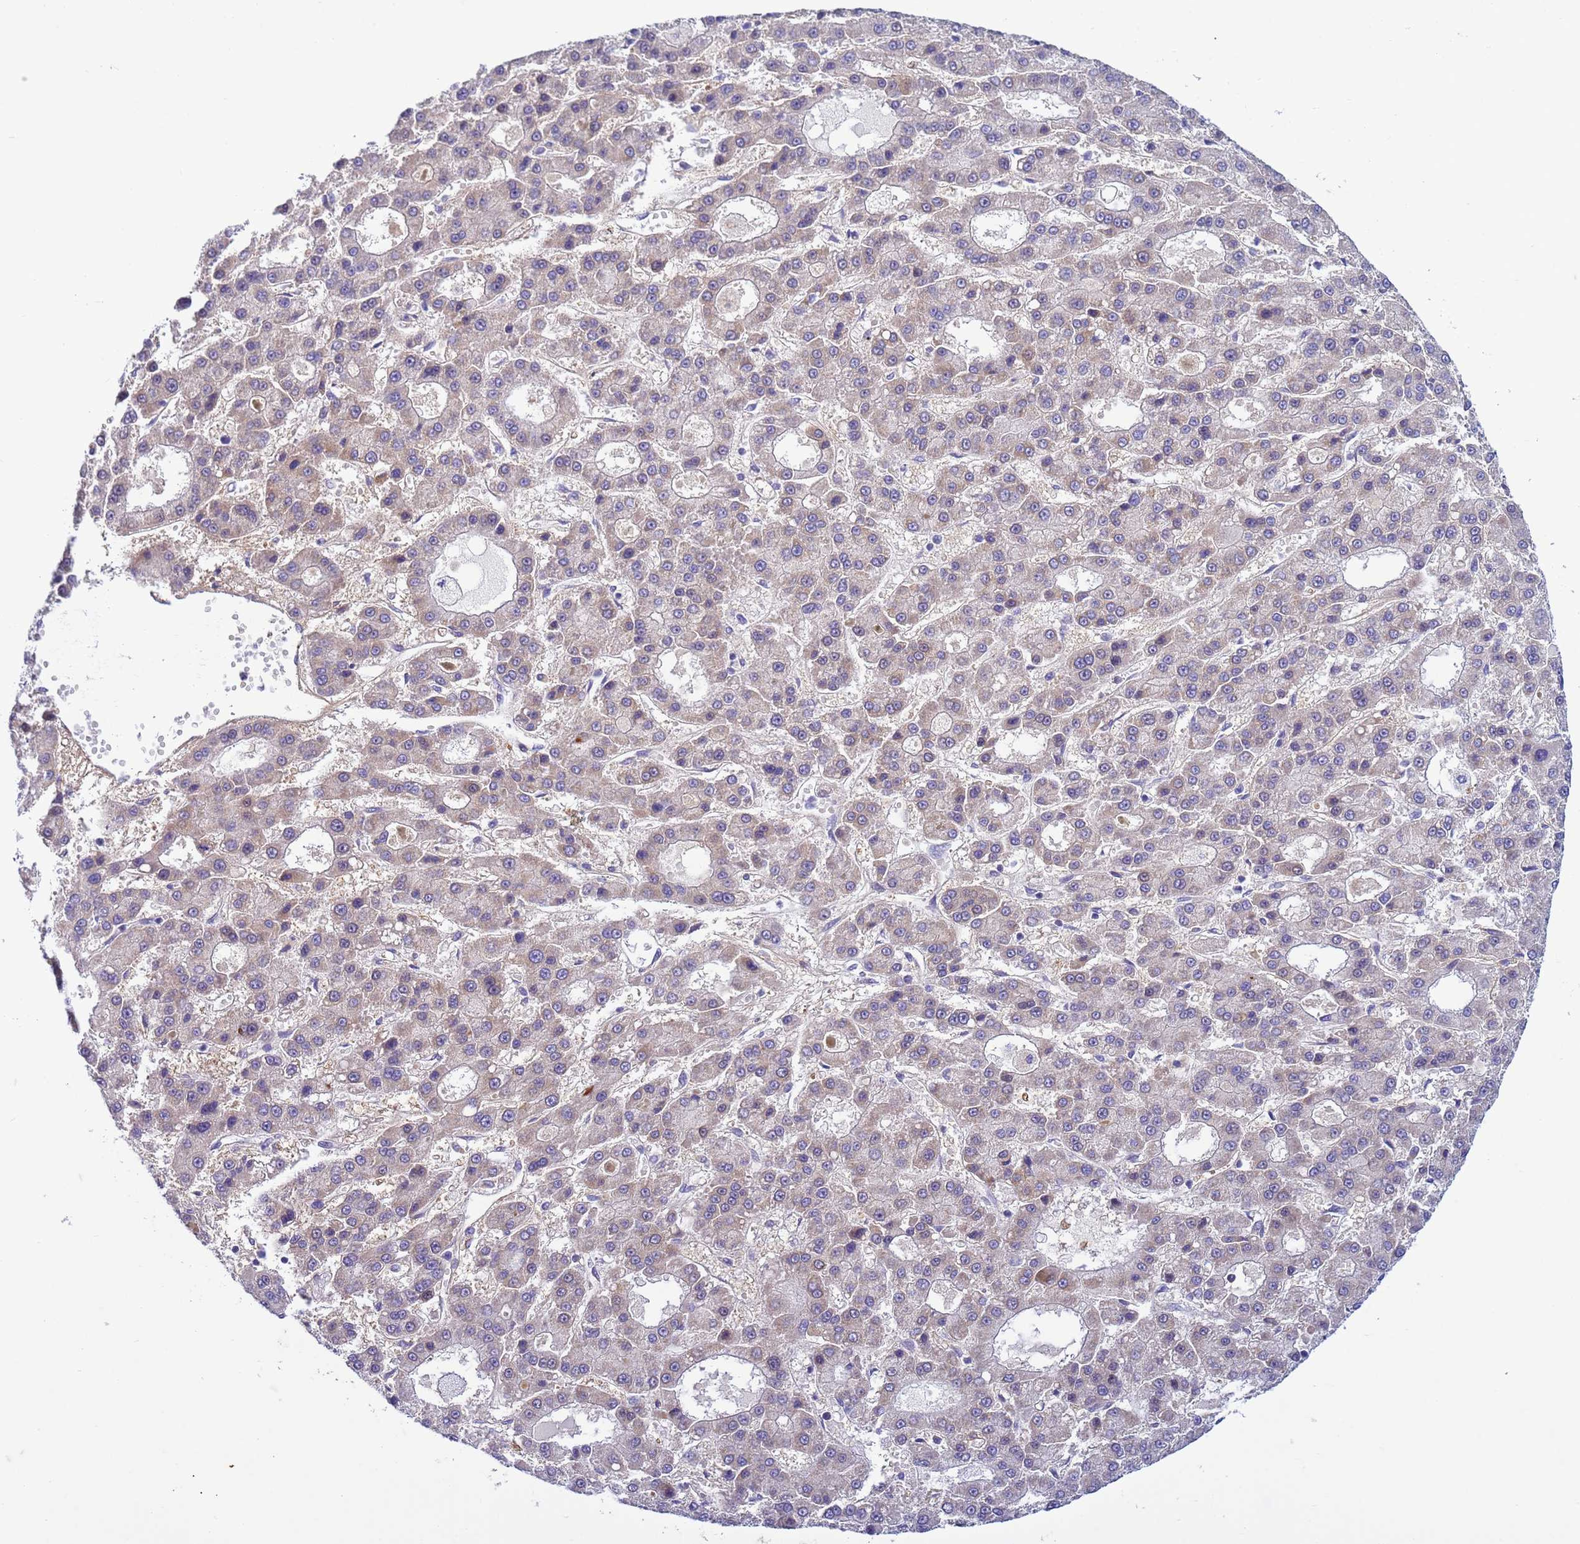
{"staining": {"intensity": "weak", "quantity": "<25%", "location": "cytoplasmic/membranous"}, "tissue": "liver cancer", "cell_type": "Tumor cells", "image_type": "cancer", "snomed": [{"axis": "morphology", "description": "Carcinoma, Hepatocellular, NOS"}, {"axis": "topography", "description": "Liver"}], "caption": "Tumor cells show no significant expression in liver hepatocellular carcinoma.", "gene": "P2RX7", "patient": {"sex": "male", "age": 70}}